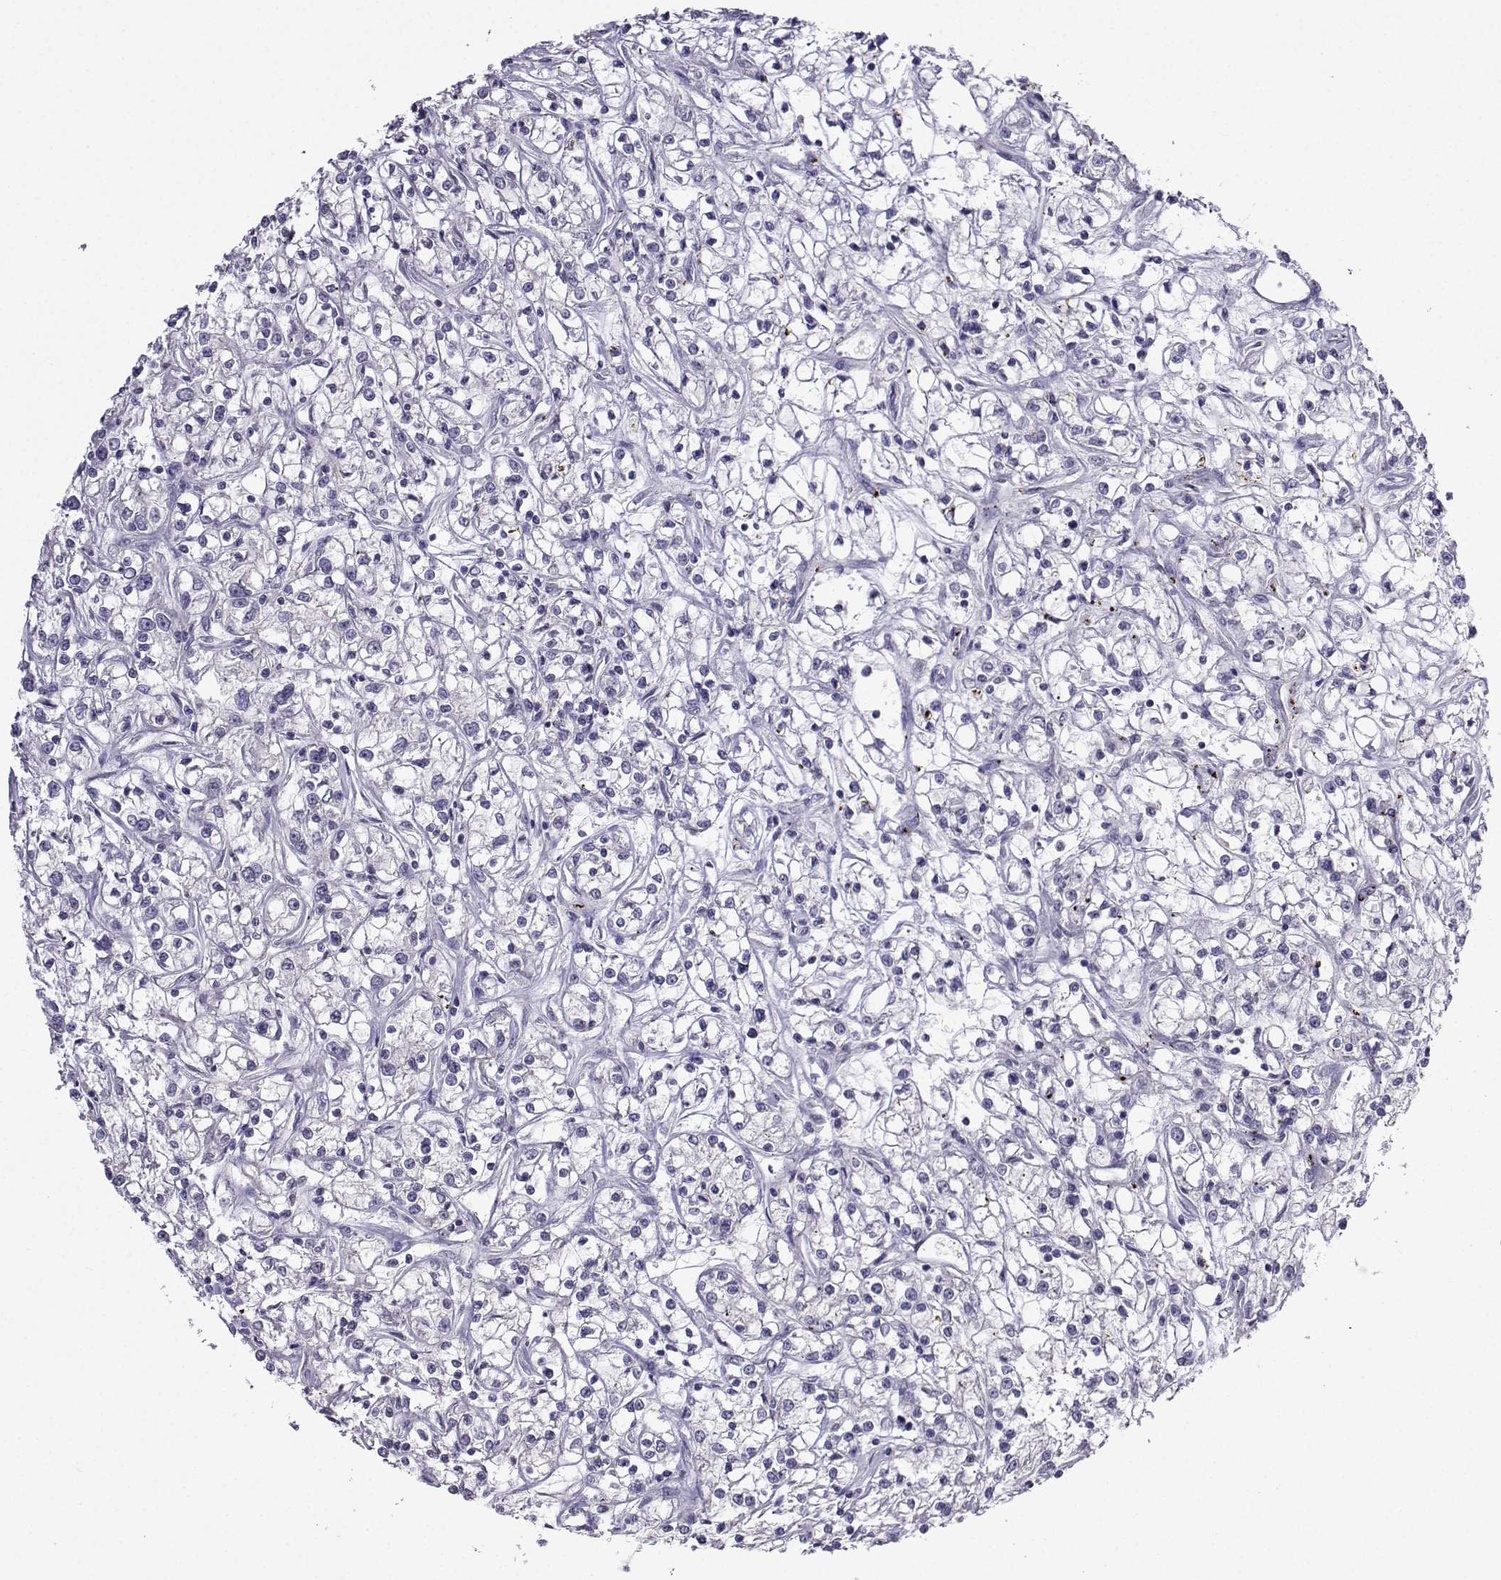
{"staining": {"intensity": "negative", "quantity": "none", "location": "none"}, "tissue": "renal cancer", "cell_type": "Tumor cells", "image_type": "cancer", "snomed": [{"axis": "morphology", "description": "Adenocarcinoma, NOS"}, {"axis": "topography", "description": "Kidney"}], "caption": "Tumor cells show no significant positivity in renal cancer.", "gene": "FCAMR", "patient": {"sex": "female", "age": 59}}